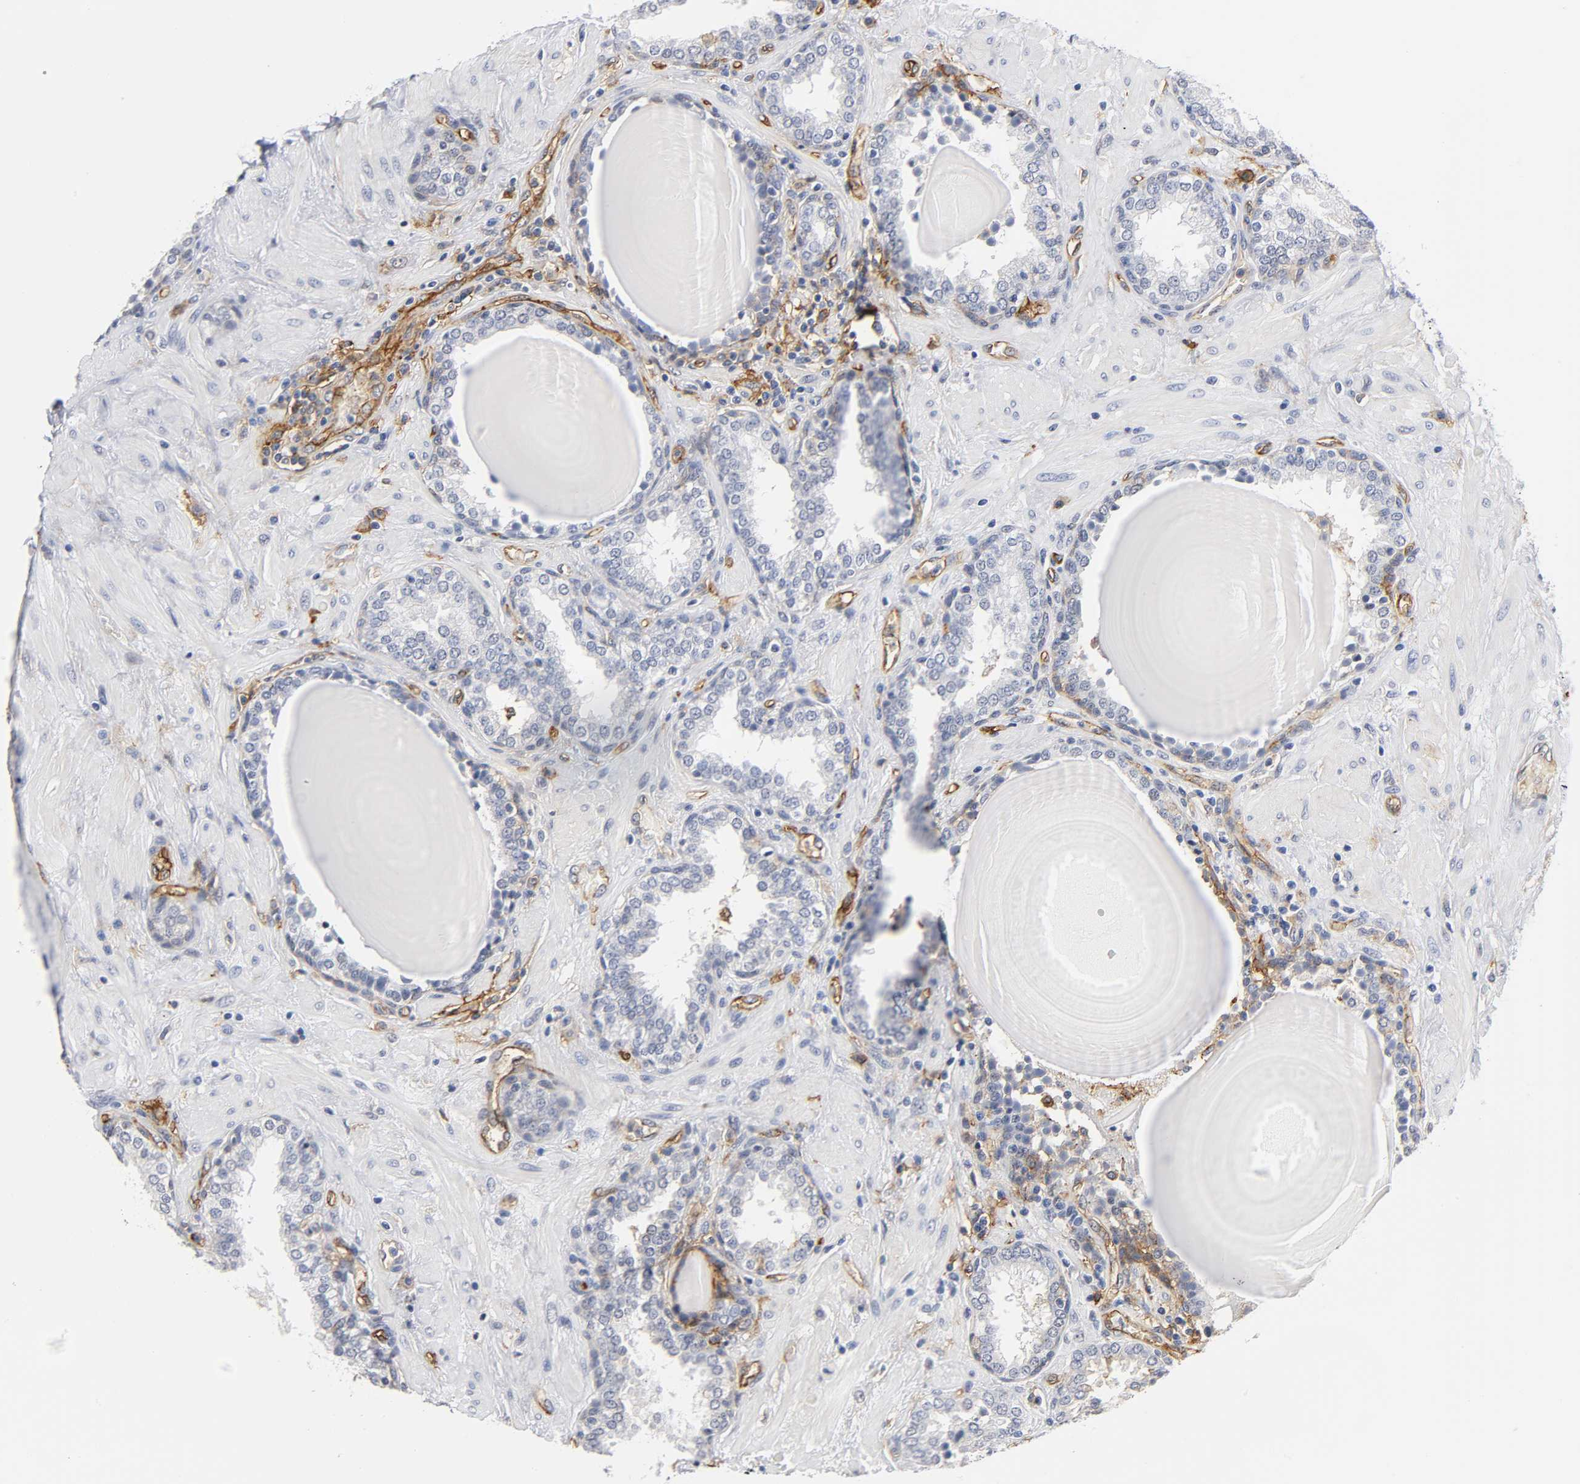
{"staining": {"intensity": "negative", "quantity": "none", "location": "none"}, "tissue": "prostate", "cell_type": "Glandular cells", "image_type": "normal", "snomed": [{"axis": "morphology", "description": "Normal tissue, NOS"}, {"axis": "topography", "description": "Prostate"}], "caption": "Immunohistochemistry photomicrograph of benign prostate stained for a protein (brown), which exhibits no expression in glandular cells.", "gene": "ICAM1", "patient": {"sex": "male", "age": 51}}